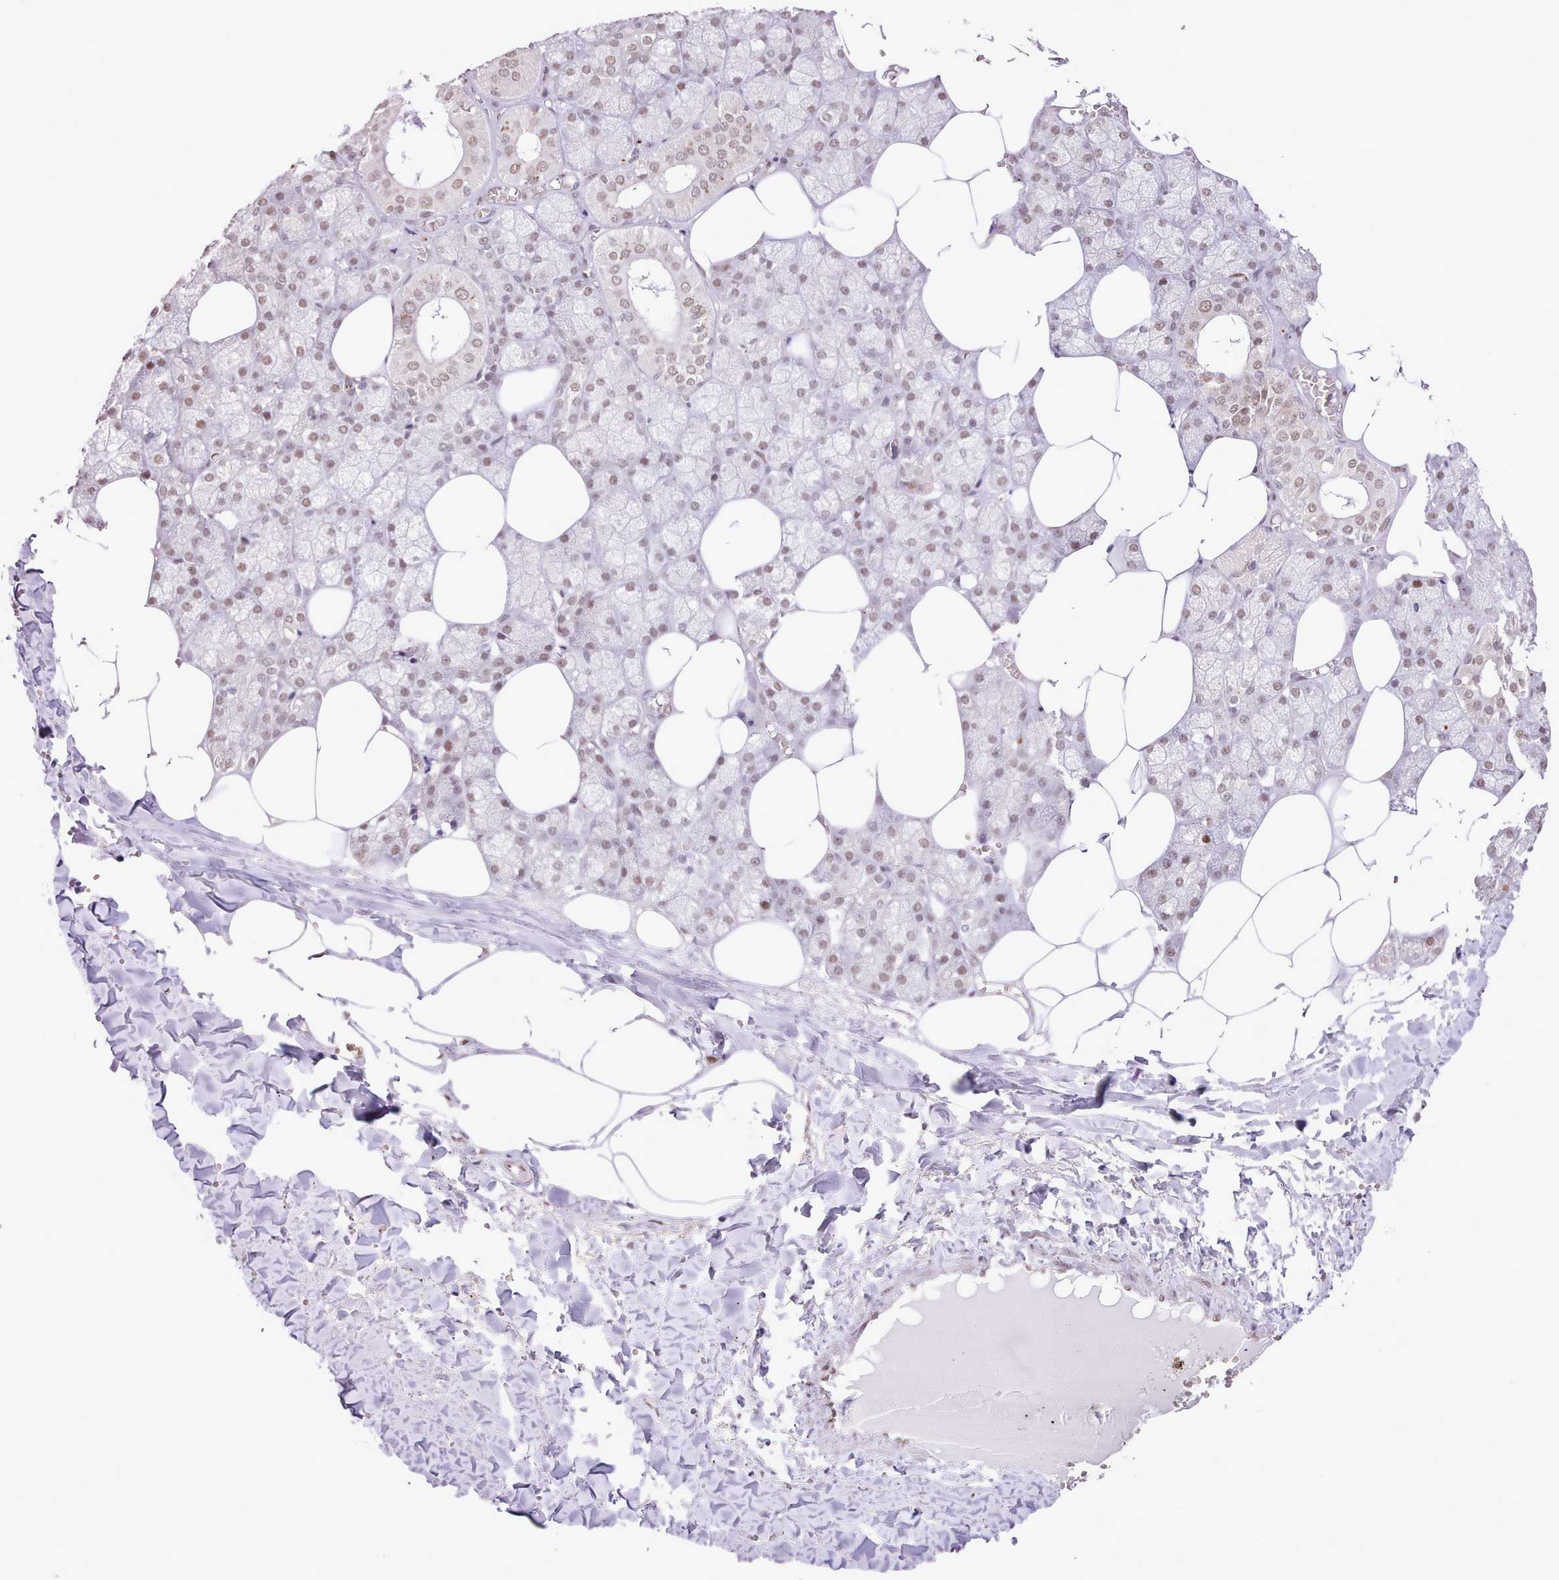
{"staining": {"intensity": "moderate", "quantity": ">75%", "location": "nuclear"}, "tissue": "salivary gland", "cell_type": "Glandular cells", "image_type": "normal", "snomed": [{"axis": "morphology", "description": "Normal tissue, NOS"}, {"axis": "topography", "description": "Salivary gland"}], "caption": "Protein staining of normal salivary gland shows moderate nuclear positivity in about >75% of glandular cells.", "gene": "TAF15", "patient": {"sex": "male", "age": 62}}